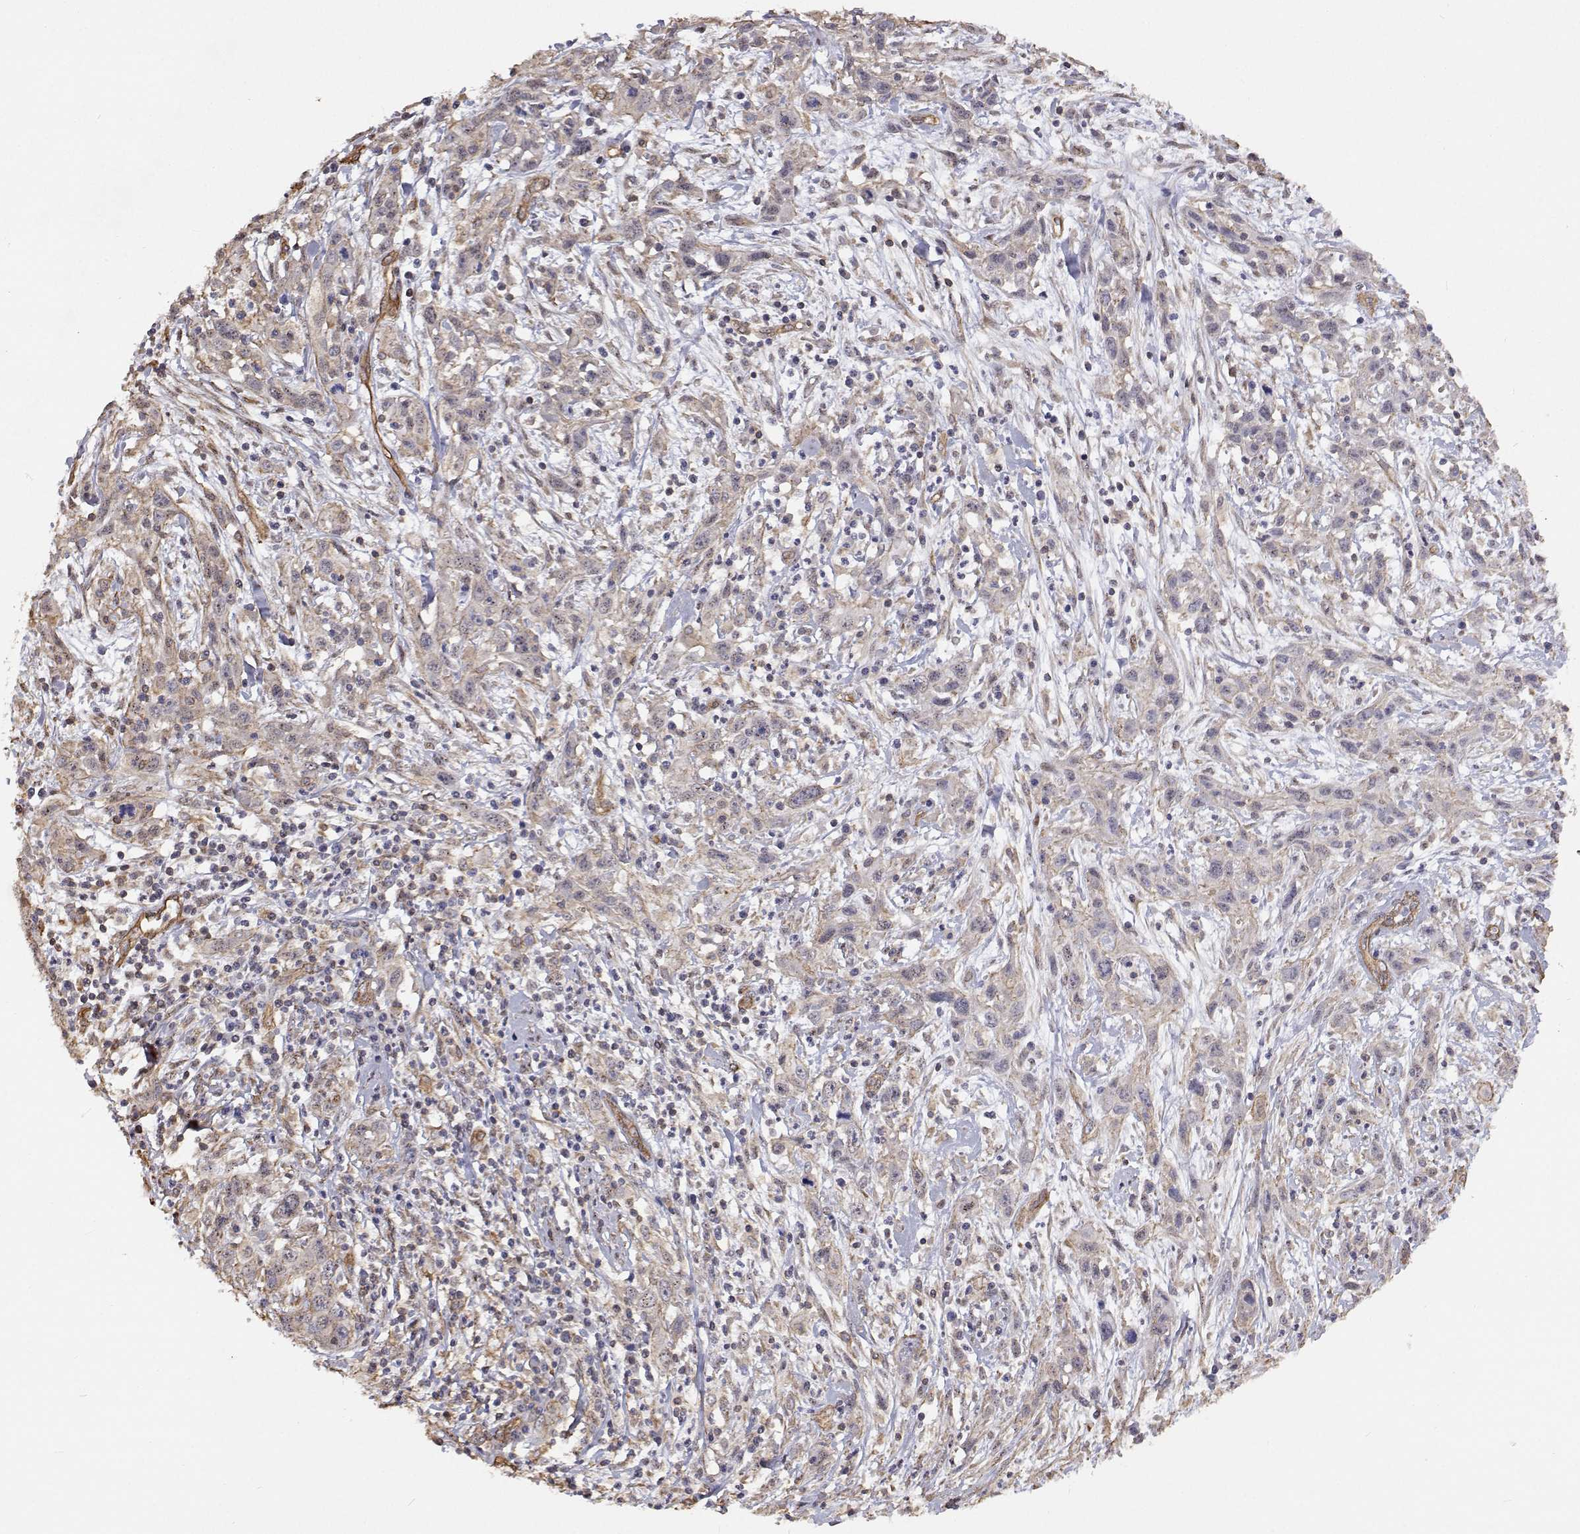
{"staining": {"intensity": "negative", "quantity": "none", "location": "none"}, "tissue": "cervical cancer", "cell_type": "Tumor cells", "image_type": "cancer", "snomed": [{"axis": "morphology", "description": "Squamous cell carcinoma, NOS"}, {"axis": "topography", "description": "Cervix"}], "caption": "IHC photomicrograph of human cervical cancer stained for a protein (brown), which demonstrates no positivity in tumor cells.", "gene": "GSDMA", "patient": {"sex": "female", "age": 38}}